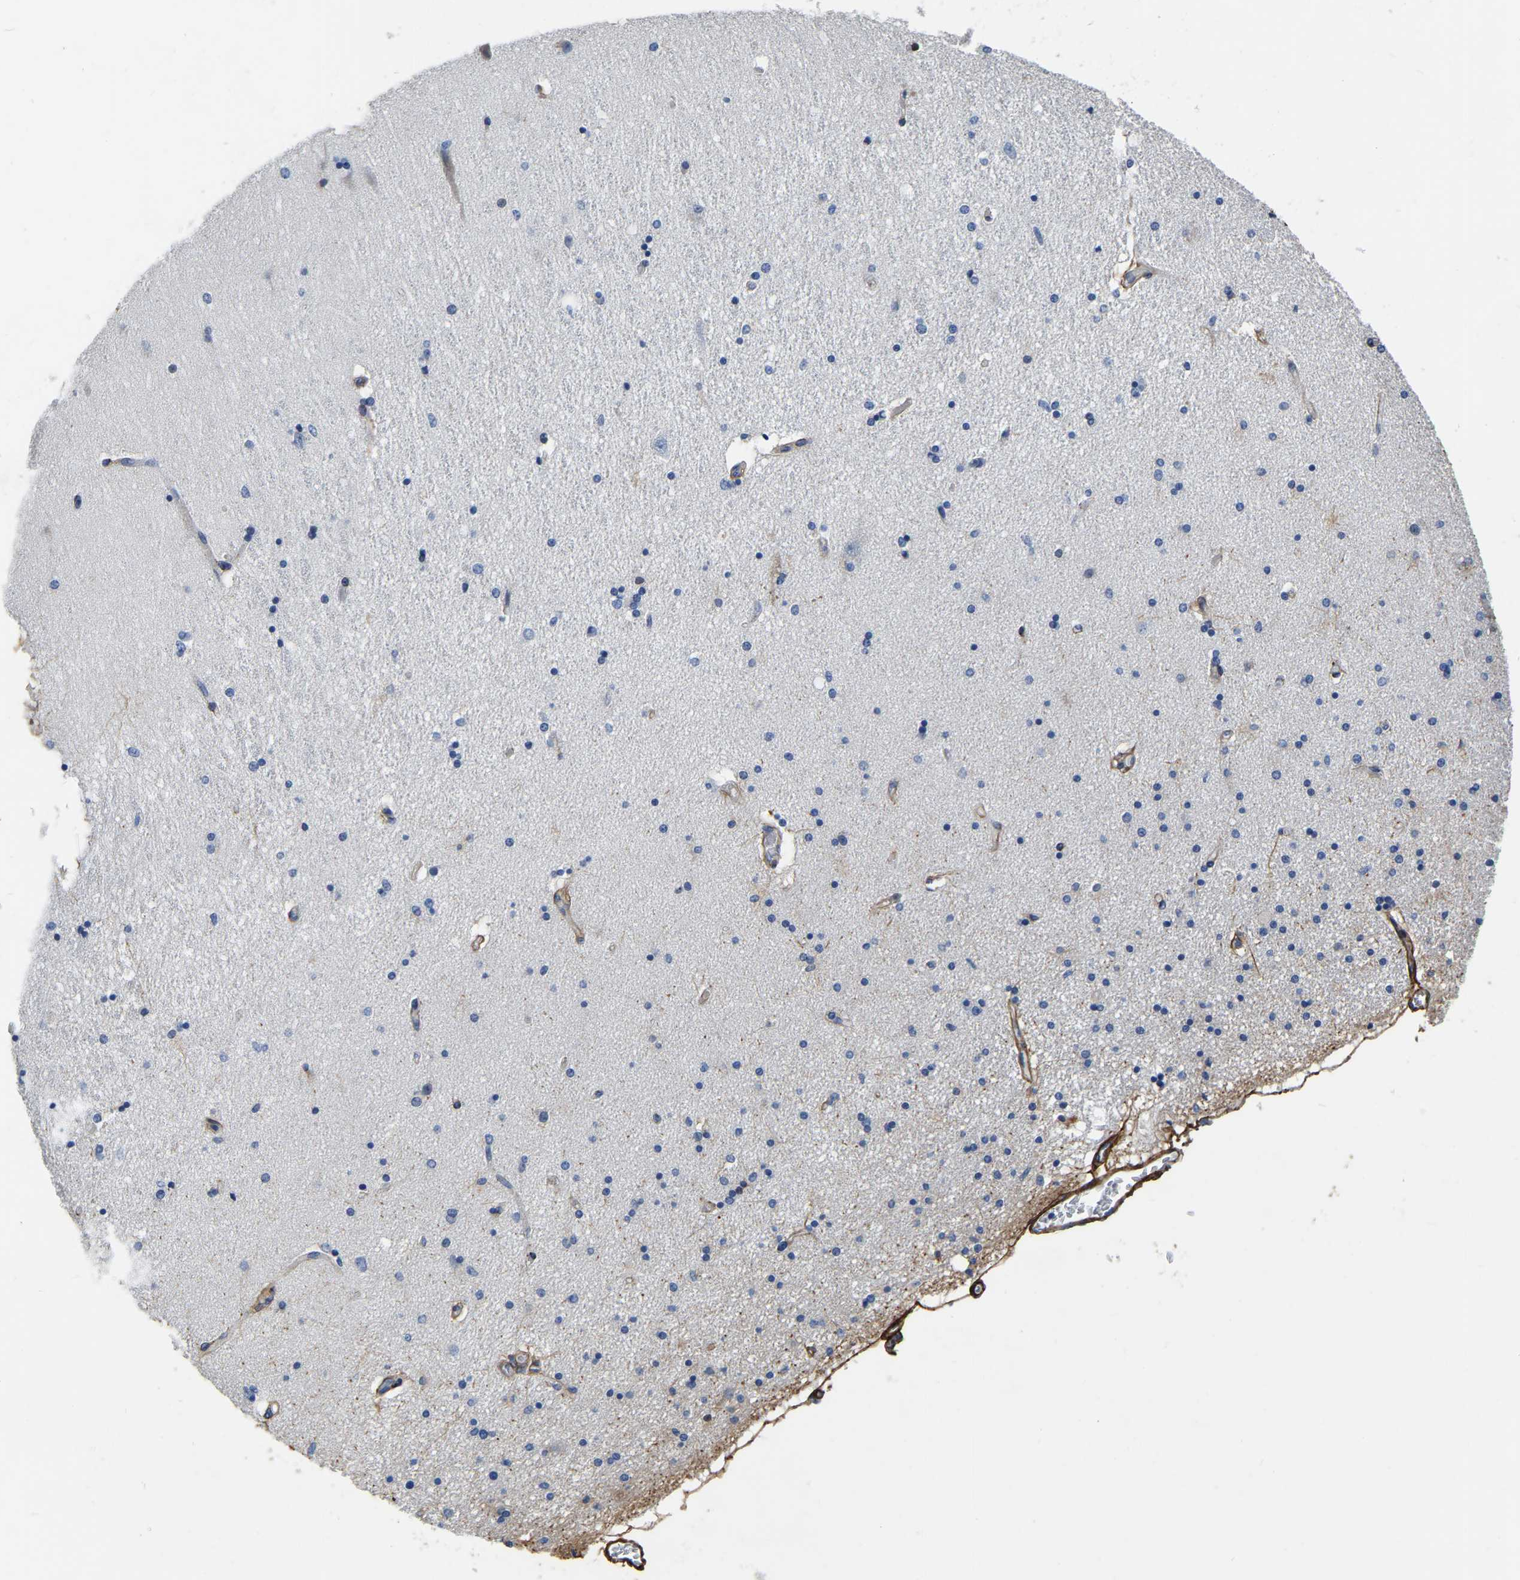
{"staining": {"intensity": "negative", "quantity": "none", "location": "none"}, "tissue": "hippocampus", "cell_type": "Glial cells", "image_type": "normal", "snomed": [{"axis": "morphology", "description": "Normal tissue, NOS"}, {"axis": "topography", "description": "Hippocampus"}], "caption": "High power microscopy image of an immunohistochemistry (IHC) micrograph of unremarkable hippocampus, revealing no significant positivity in glial cells.", "gene": "COL6A1", "patient": {"sex": "female", "age": 54}}